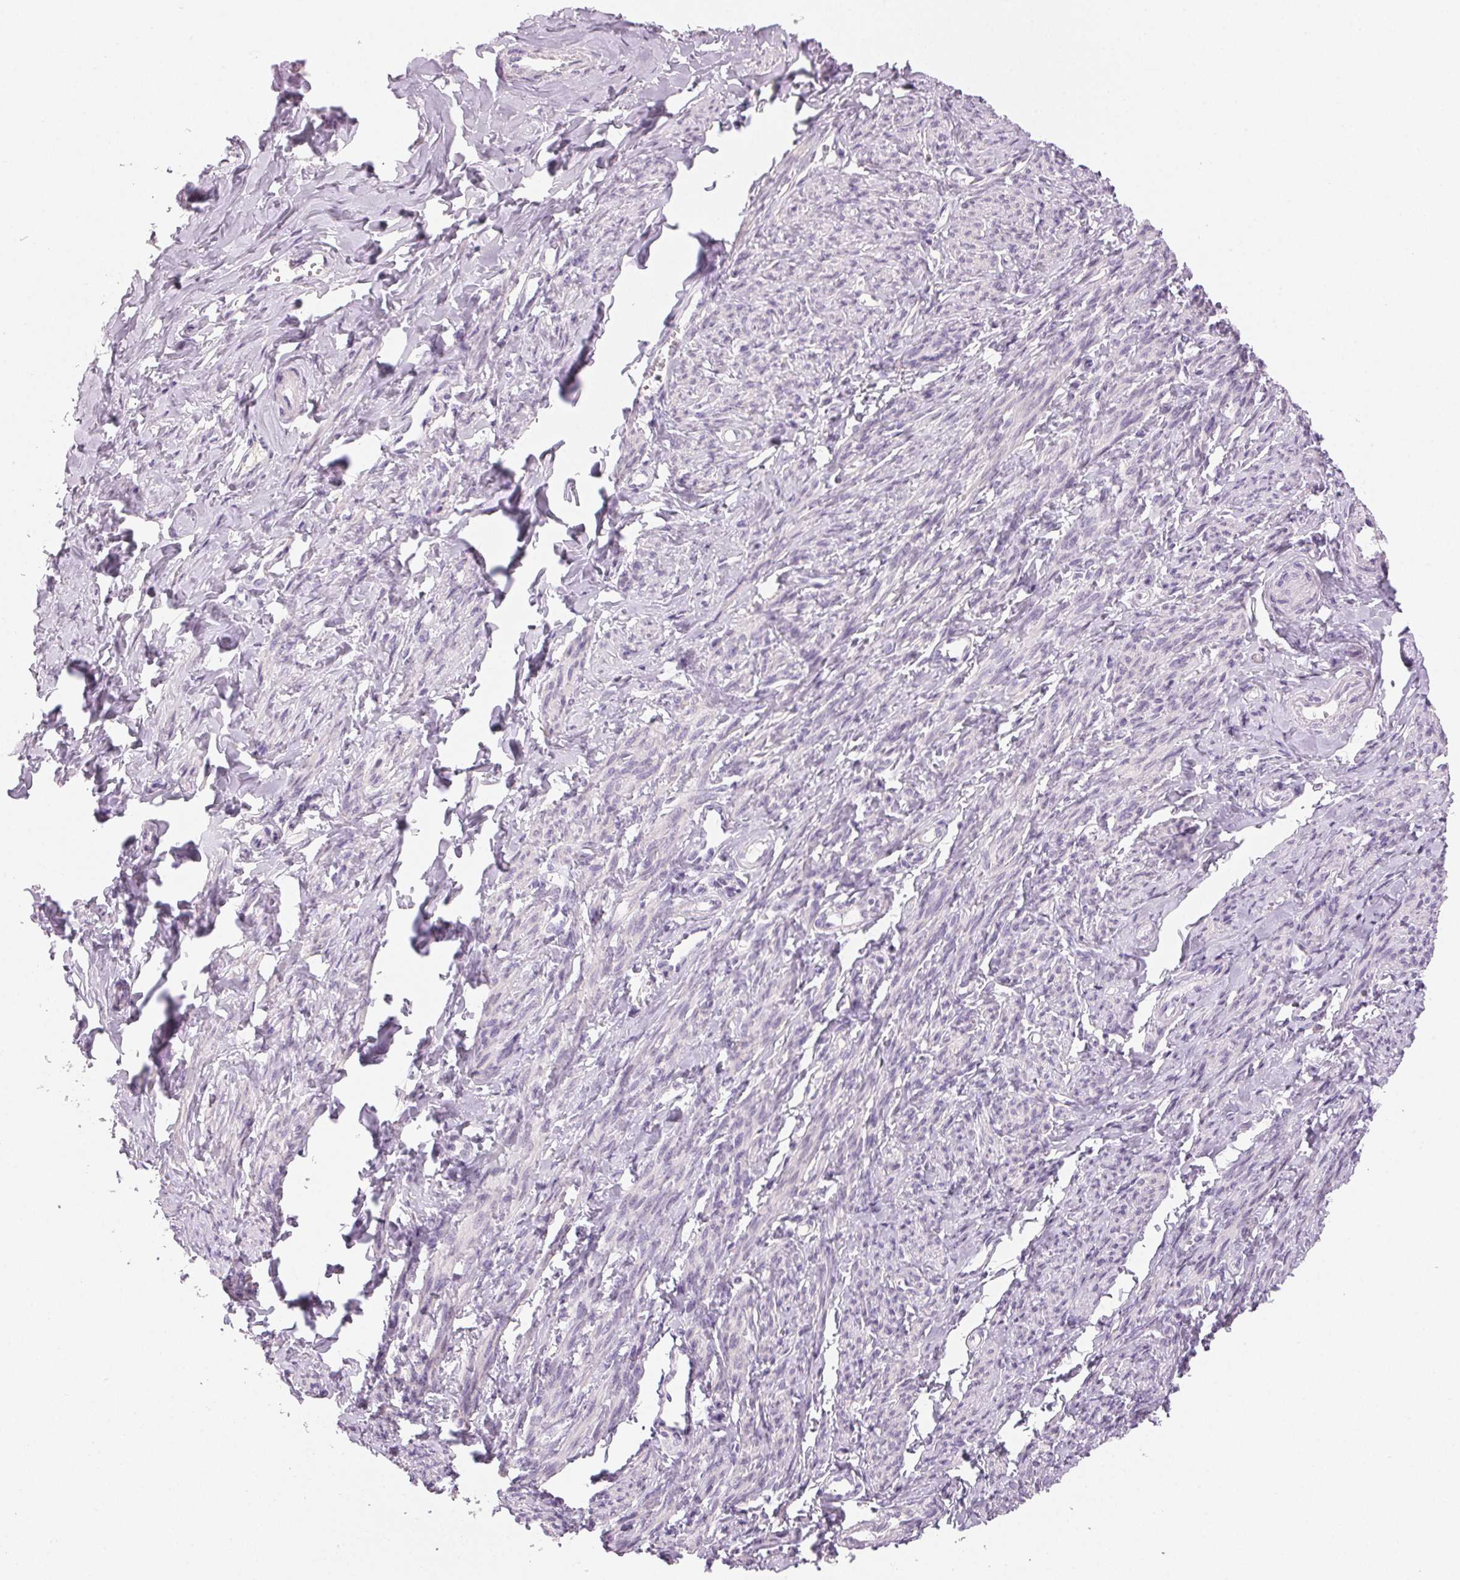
{"staining": {"intensity": "negative", "quantity": "none", "location": "none"}, "tissue": "smooth muscle", "cell_type": "Smooth muscle cells", "image_type": "normal", "snomed": [{"axis": "morphology", "description": "Normal tissue, NOS"}, {"axis": "topography", "description": "Smooth muscle"}], "caption": "Smooth muscle stained for a protein using immunohistochemistry (IHC) reveals no positivity smooth muscle cells.", "gene": "BPIFB2", "patient": {"sex": "female", "age": 65}}